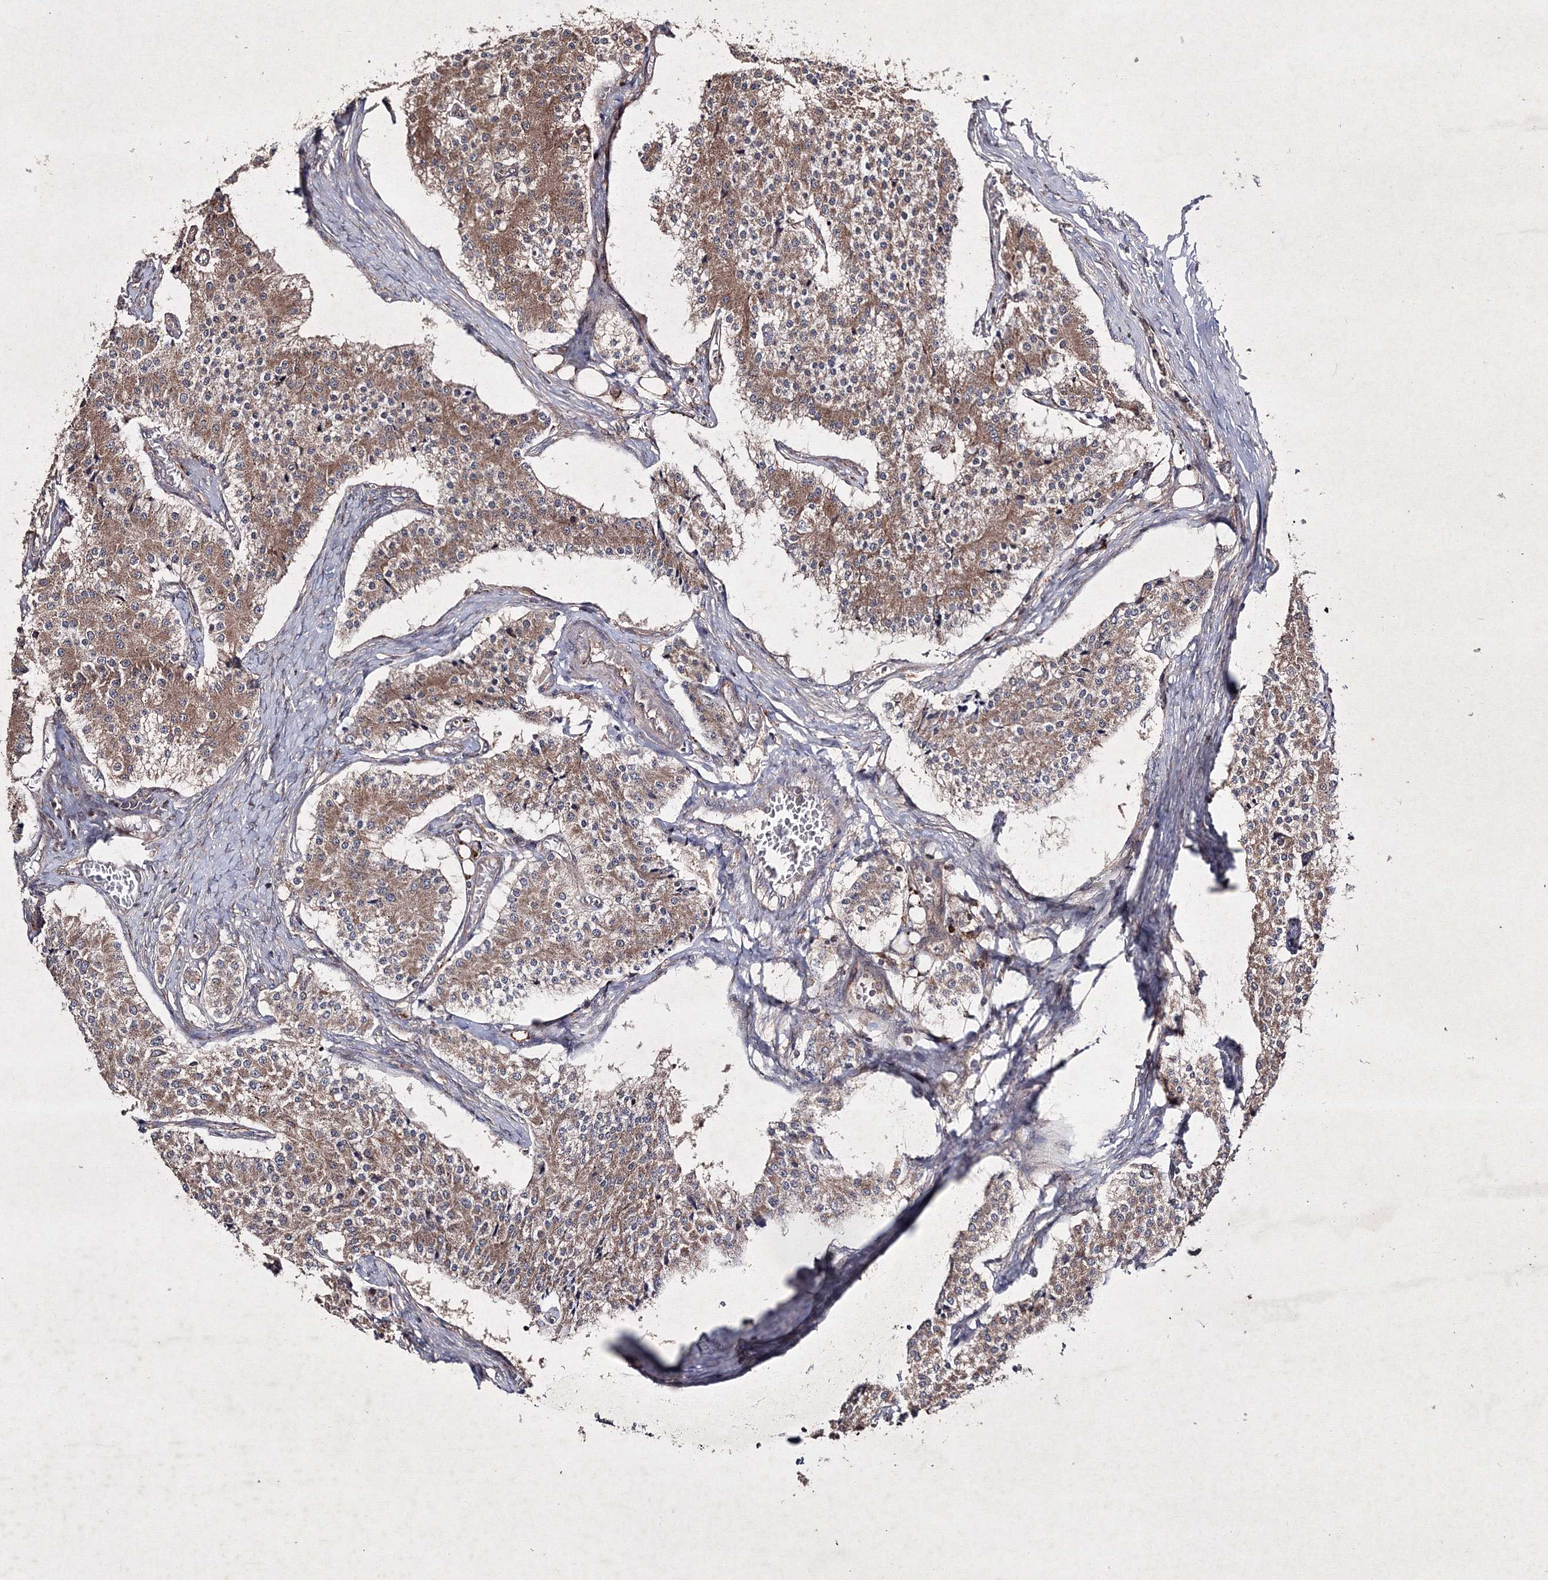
{"staining": {"intensity": "moderate", "quantity": ">75%", "location": "cytoplasmic/membranous"}, "tissue": "carcinoid", "cell_type": "Tumor cells", "image_type": "cancer", "snomed": [{"axis": "morphology", "description": "Carcinoid, malignant, NOS"}, {"axis": "topography", "description": "Colon"}], "caption": "Human carcinoid stained for a protein (brown) reveals moderate cytoplasmic/membranous positive positivity in approximately >75% of tumor cells.", "gene": "GFM1", "patient": {"sex": "female", "age": 52}}